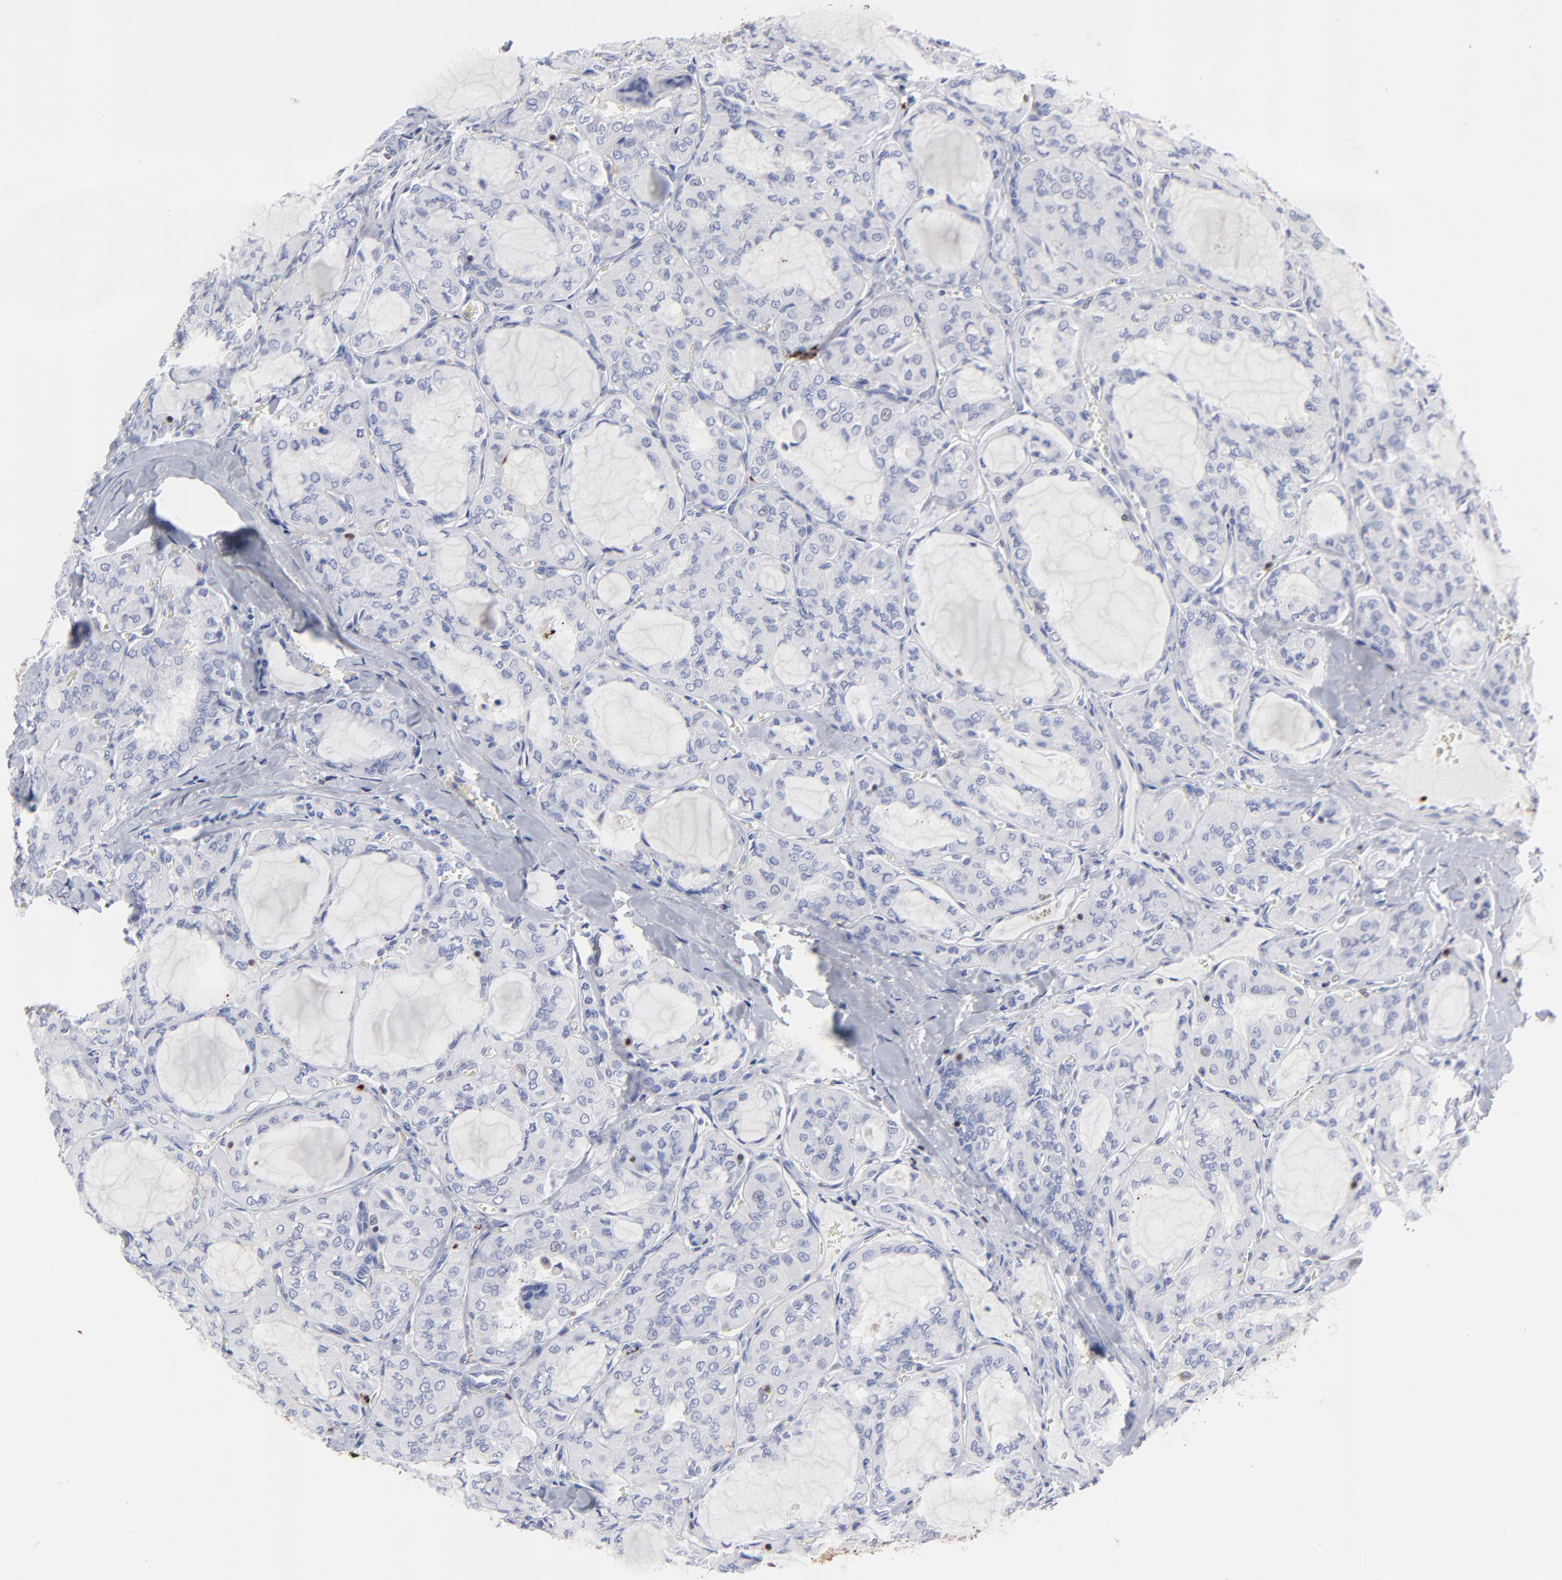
{"staining": {"intensity": "negative", "quantity": "none", "location": "none"}, "tissue": "thyroid cancer", "cell_type": "Tumor cells", "image_type": "cancer", "snomed": [{"axis": "morphology", "description": "Papillary adenocarcinoma, NOS"}, {"axis": "topography", "description": "Thyroid gland"}], "caption": "Tumor cells are negative for brown protein staining in papillary adenocarcinoma (thyroid).", "gene": "TBXT", "patient": {"sex": "male", "age": 20}}